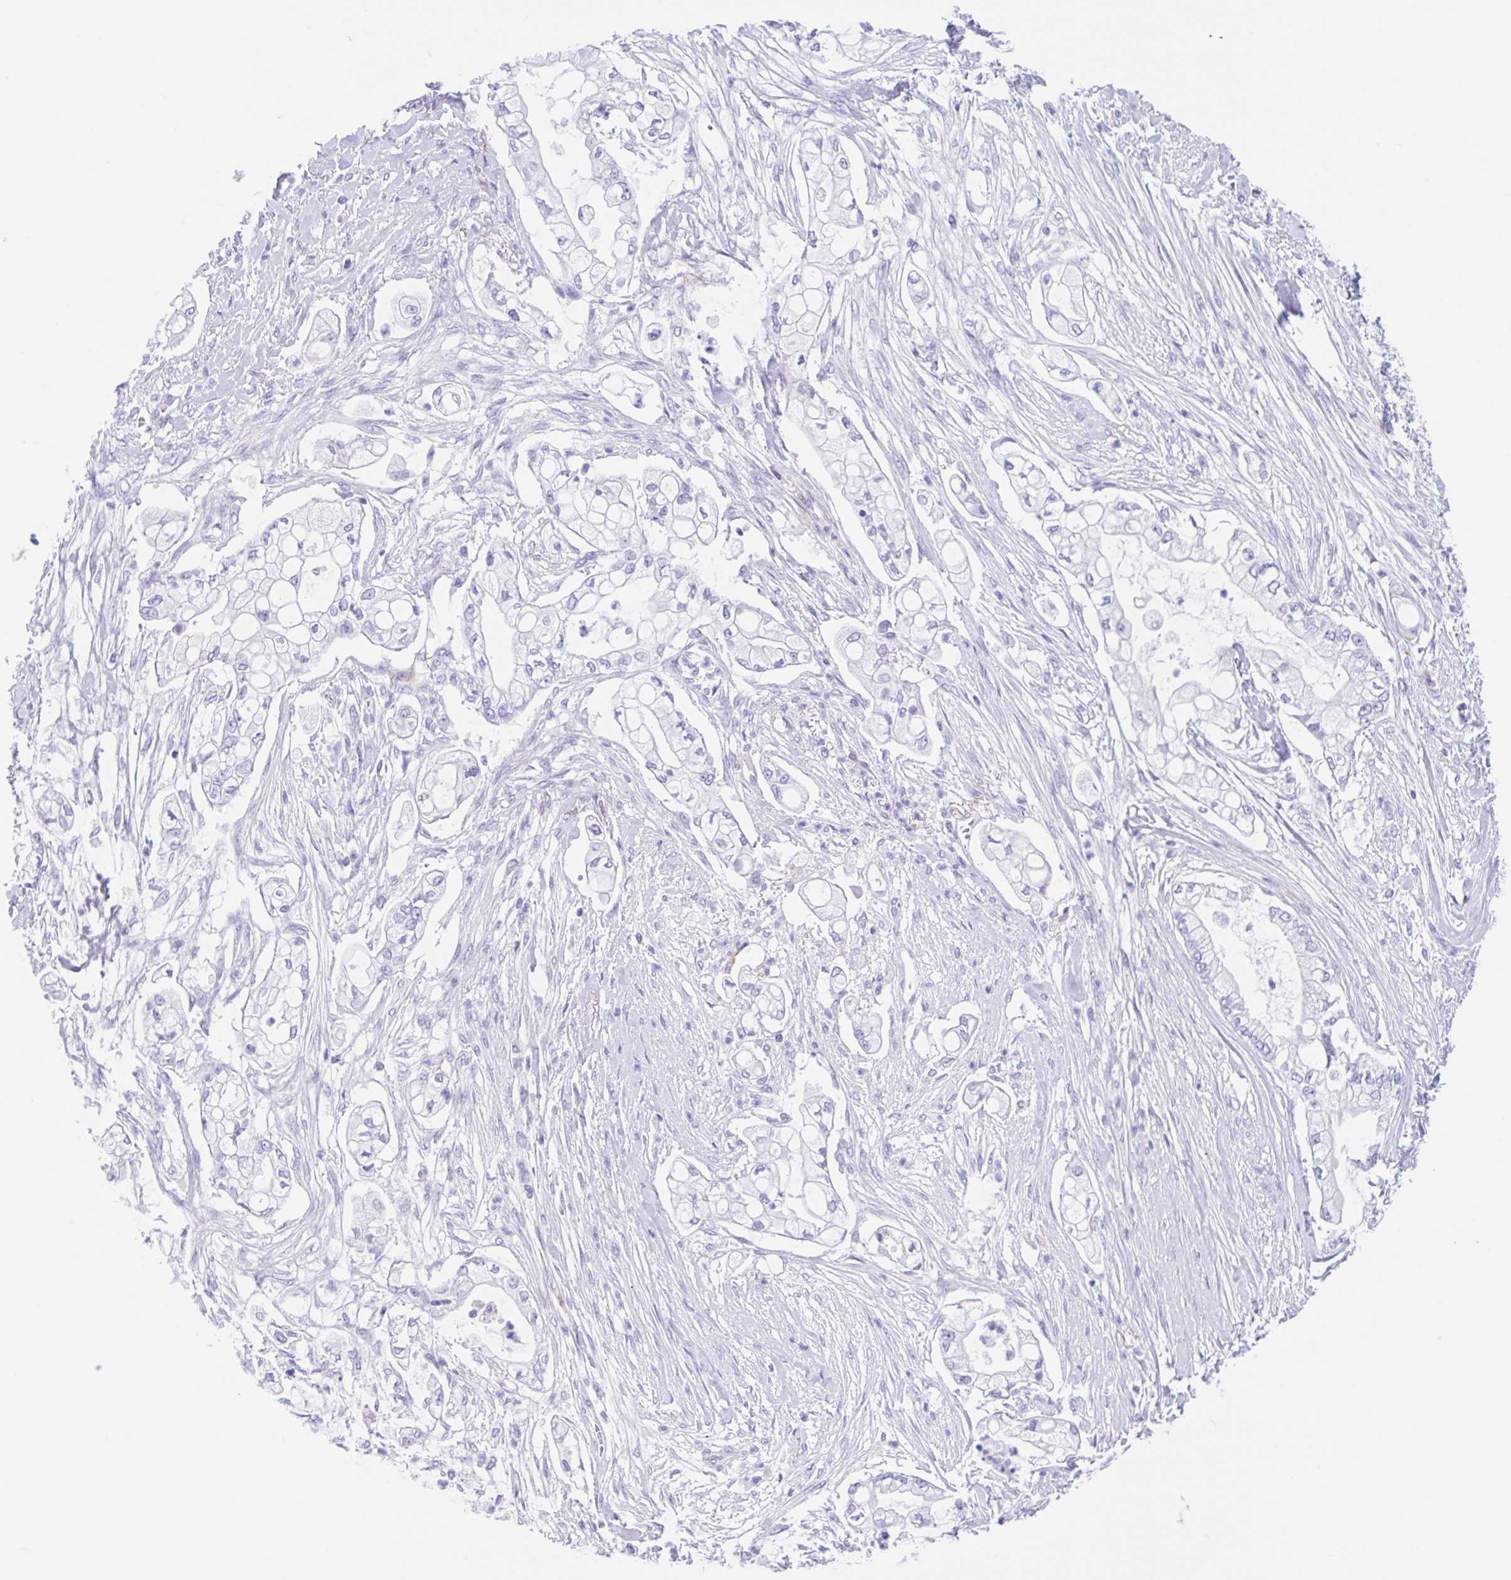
{"staining": {"intensity": "negative", "quantity": "none", "location": "none"}, "tissue": "pancreatic cancer", "cell_type": "Tumor cells", "image_type": "cancer", "snomed": [{"axis": "morphology", "description": "Adenocarcinoma, NOS"}, {"axis": "topography", "description": "Pancreas"}], "caption": "Tumor cells are negative for protein expression in human pancreatic cancer (adenocarcinoma).", "gene": "ANKRD9", "patient": {"sex": "female", "age": 69}}